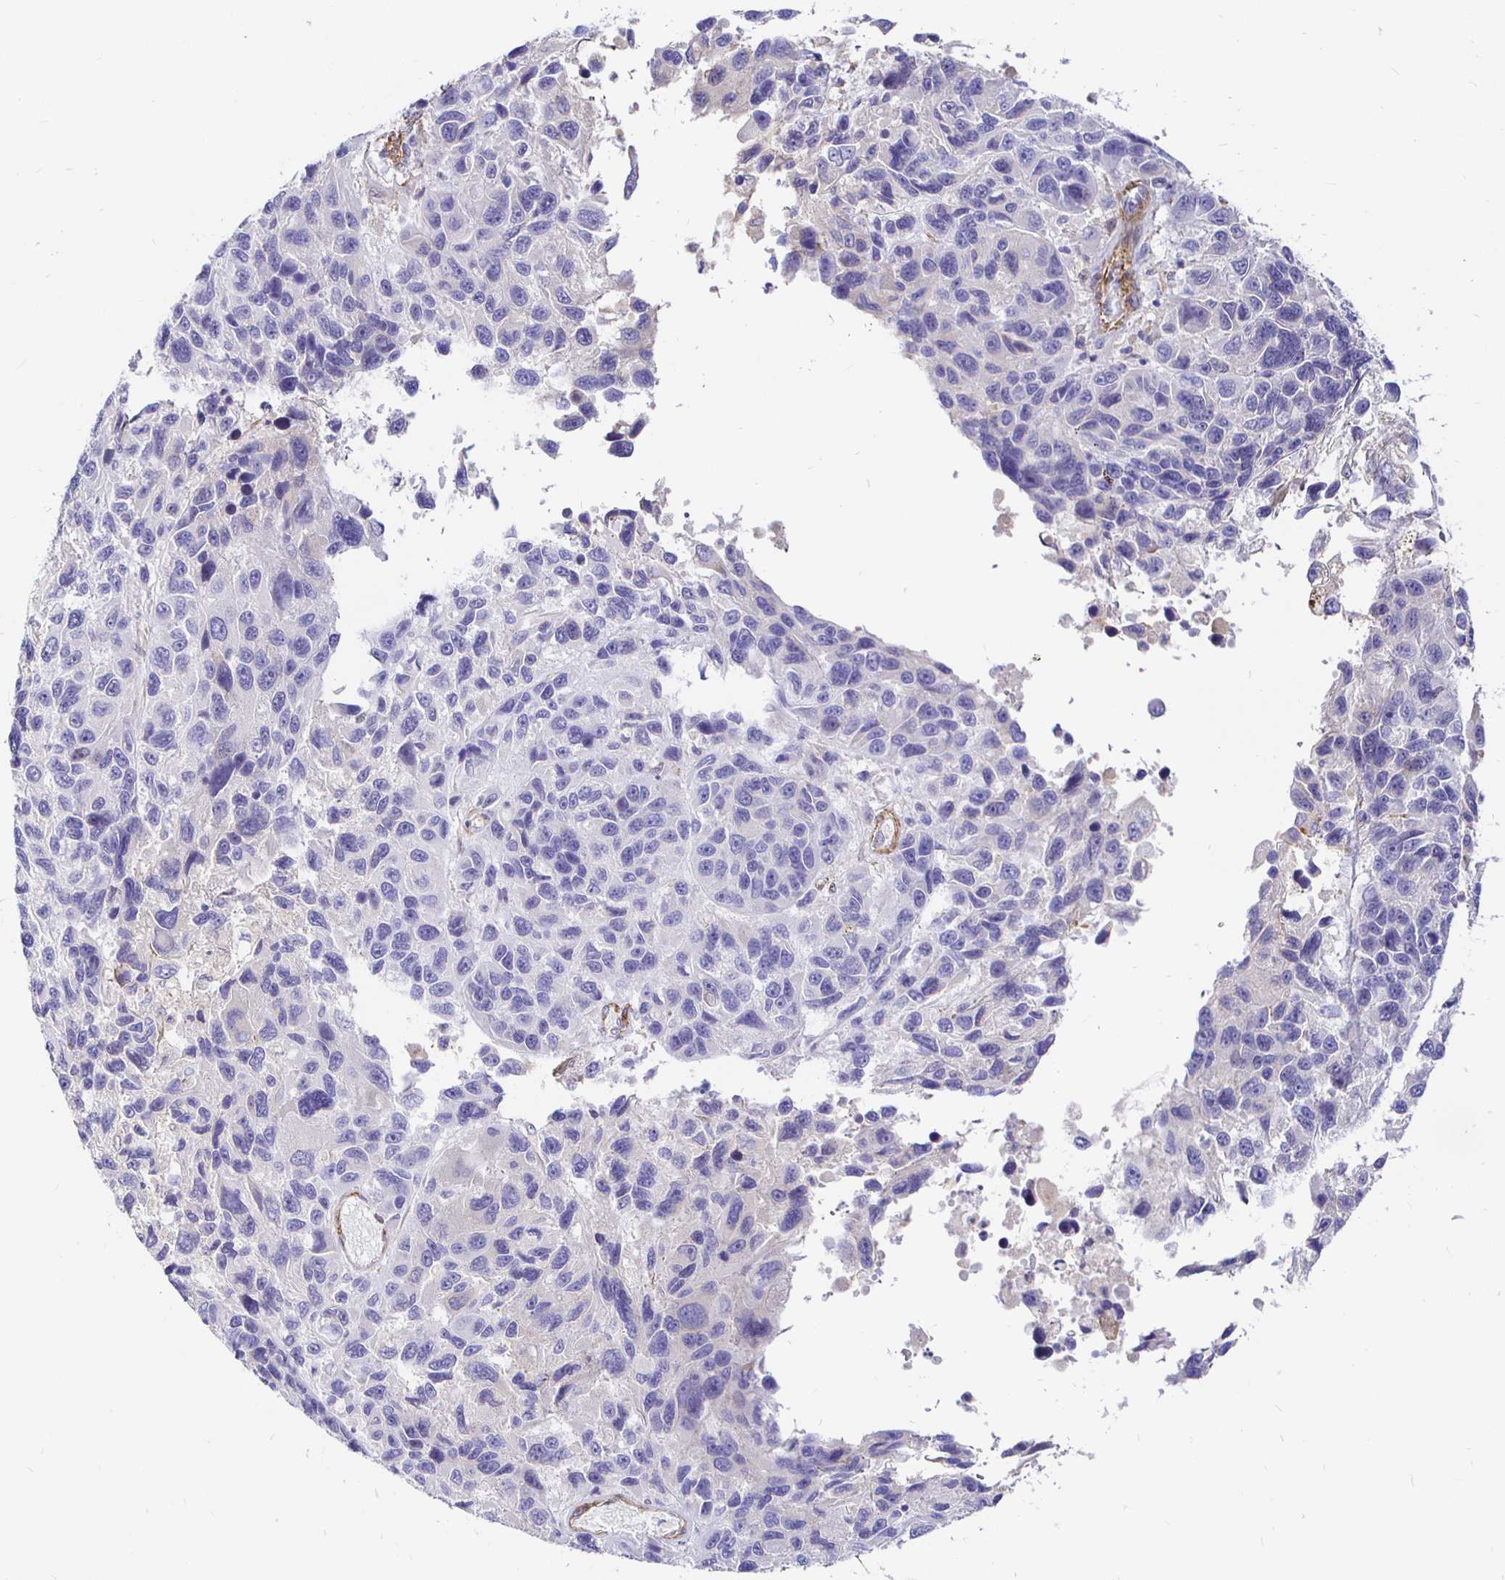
{"staining": {"intensity": "negative", "quantity": "none", "location": "none"}, "tissue": "melanoma", "cell_type": "Tumor cells", "image_type": "cancer", "snomed": [{"axis": "morphology", "description": "Malignant melanoma, NOS"}, {"axis": "topography", "description": "Skin"}], "caption": "Tumor cells are negative for protein expression in human melanoma.", "gene": "PALM2AKAP2", "patient": {"sex": "male", "age": 53}}